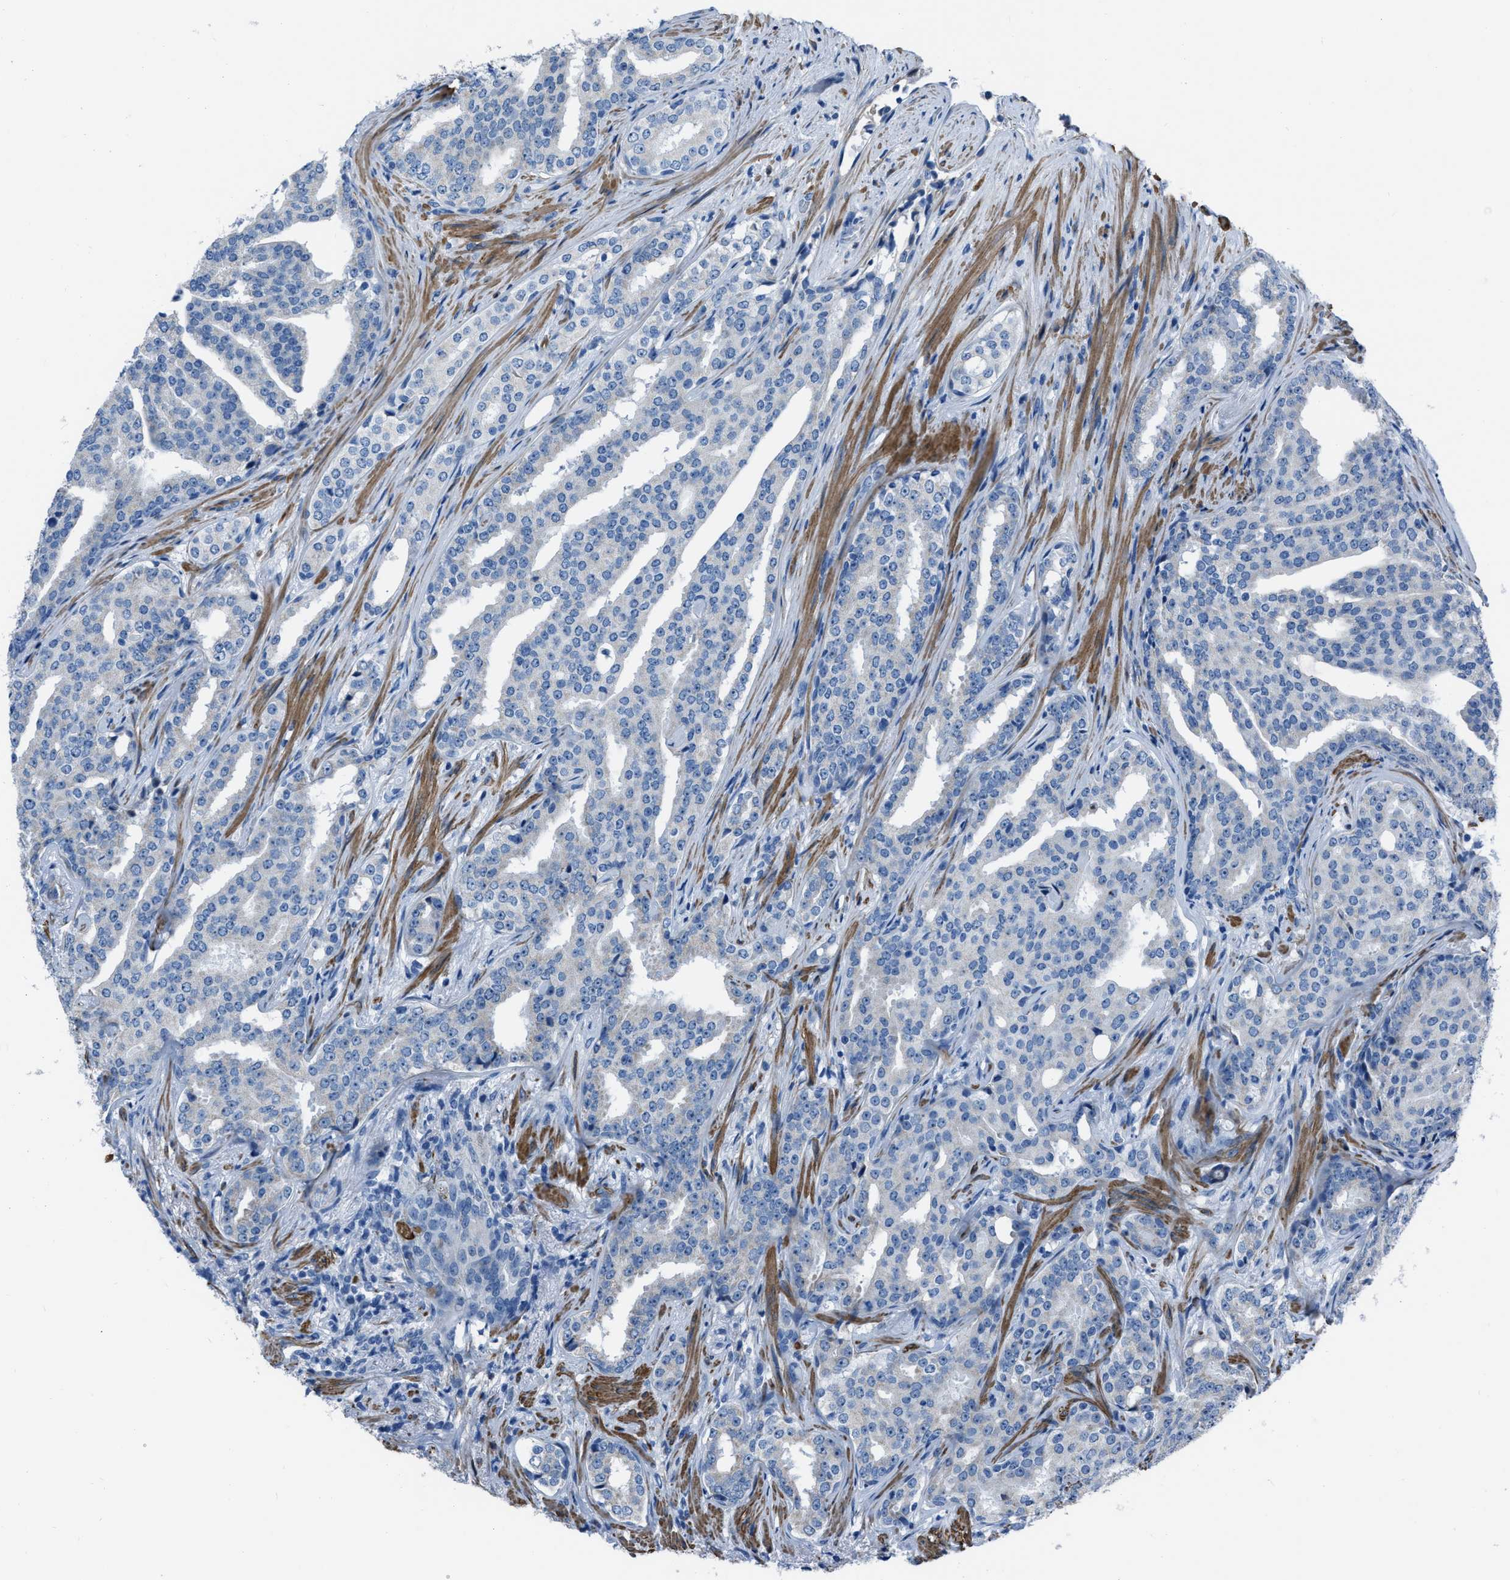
{"staining": {"intensity": "negative", "quantity": "none", "location": "none"}, "tissue": "prostate cancer", "cell_type": "Tumor cells", "image_type": "cancer", "snomed": [{"axis": "morphology", "description": "Adenocarcinoma, High grade"}, {"axis": "topography", "description": "Prostate"}], "caption": "An image of human high-grade adenocarcinoma (prostate) is negative for staining in tumor cells.", "gene": "SPATC1L", "patient": {"sex": "male", "age": 71}}